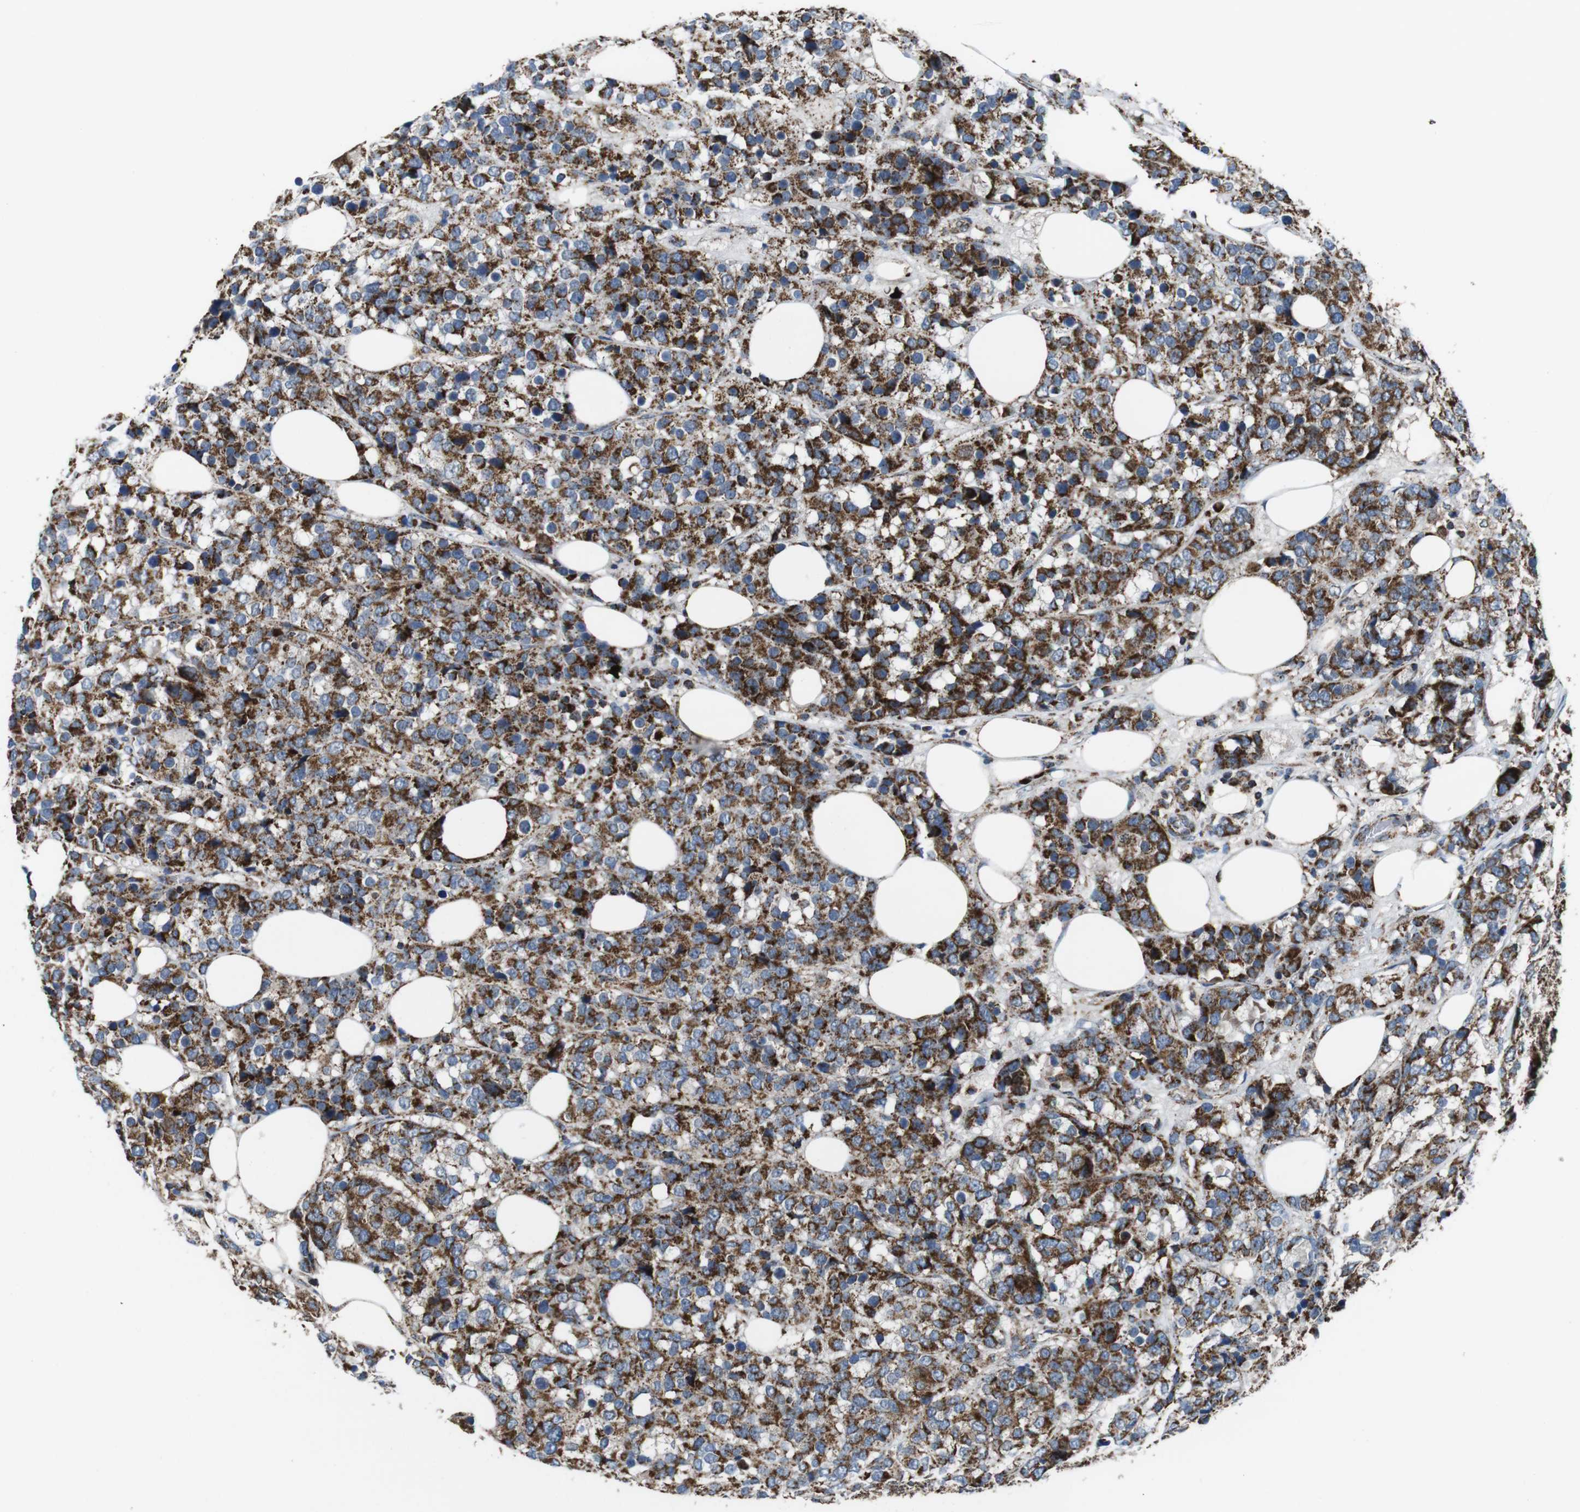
{"staining": {"intensity": "strong", "quantity": ">75%", "location": "cytoplasmic/membranous"}, "tissue": "breast cancer", "cell_type": "Tumor cells", "image_type": "cancer", "snomed": [{"axis": "morphology", "description": "Lobular carcinoma"}, {"axis": "topography", "description": "Breast"}], "caption": "Protein staining demonstrates strong cytoplasmic/membranous staining in approximately >75% of tumor cells in breast cancer.", "gene": "HK1", "patient": {"sex": "female", "age": 59}}